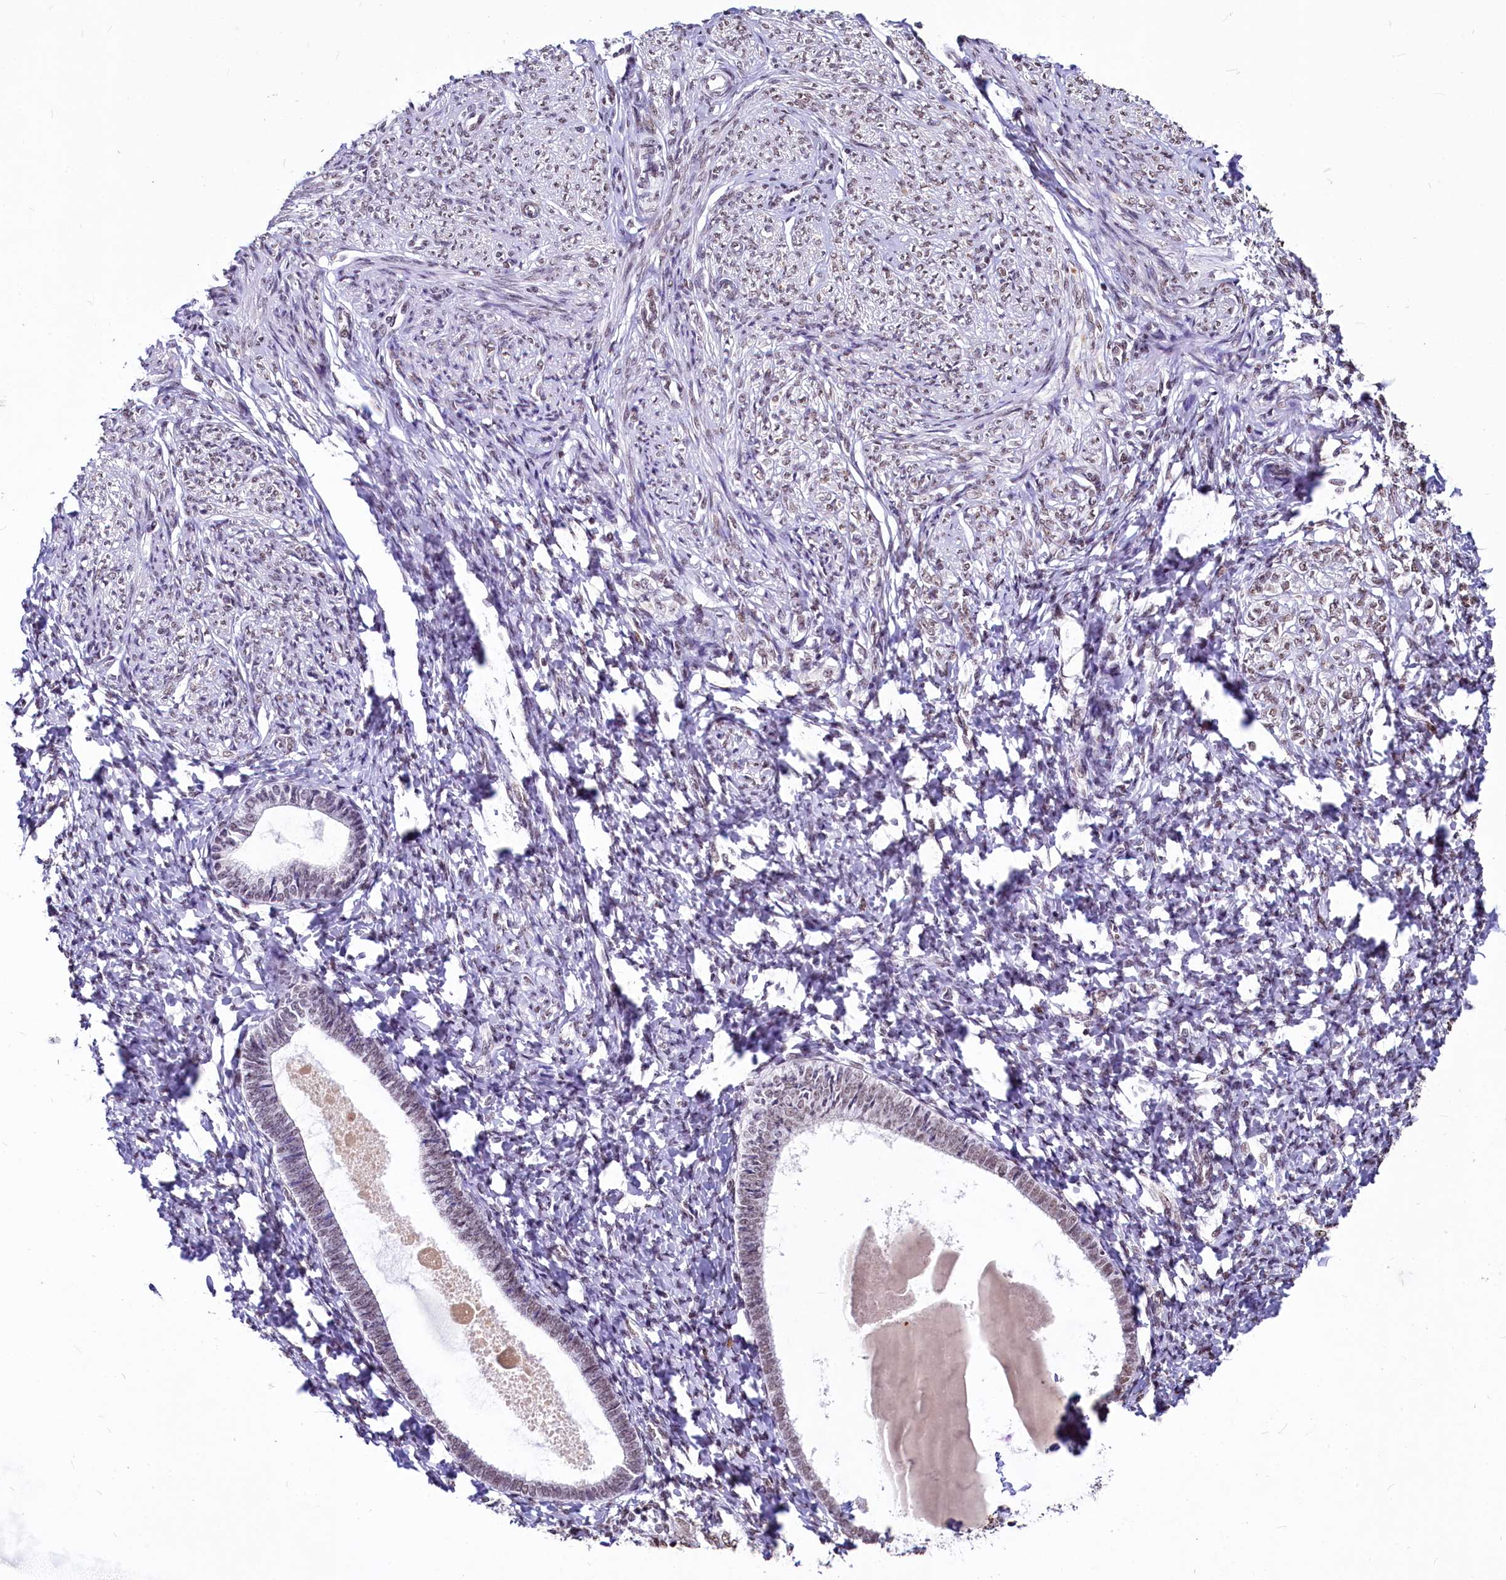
{"staining": {"intensity": "moderate", "quantity": "<25%", "location": "nuclear"}, "tissue": "endometrium", "cell_type": "Cells in endometrial stroma", "image_type": "normal", "snomed": [{"axis": "morphology", "description": "Normal tissue, NOS"}, {"axis": "topography", "description": "Endometrium"}], "caption": "Immunohistochemistry (IHC) (DAB (3,3'-diaminobenzidine)) staining of normal human endometrium demonstrates moderate nuclear protein positivity in approximately <25% of cells in endometrial stroma.", "gene": "PARPBP", "patient": {"sex": "female", "age": 72}}